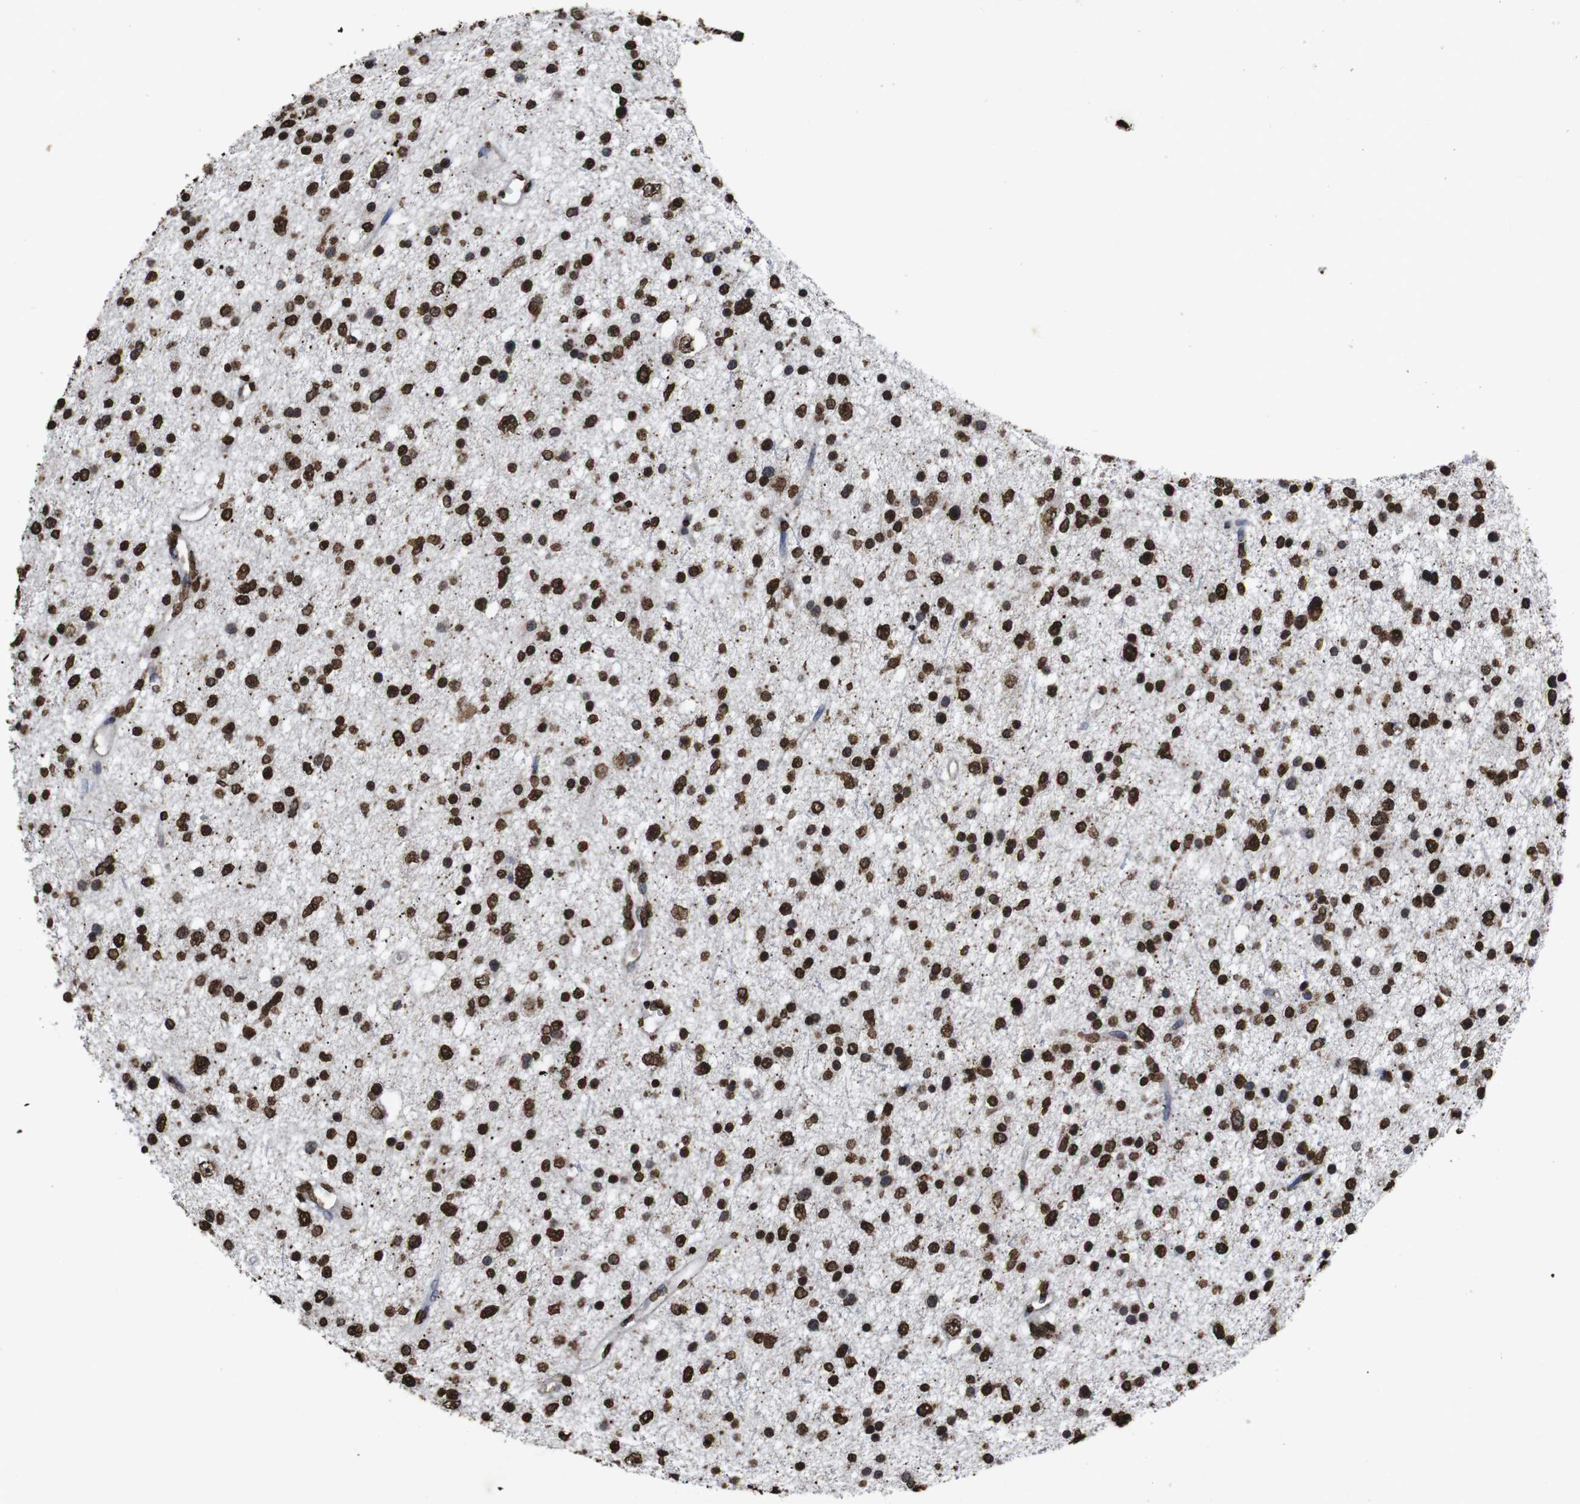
{"staining": {"intensity": "strong", "quantity": ">75%", "location": "nuclear"}, "tissue": "glioma", "cell_type": "Tumor cells", "image_type": "cancer", "snomed": [{"axis": "morphology", "description": "Glioma, malignant, Low grade"}, {"axis": "topography", "description": "Brain"}], "caption": "Immunohistochemical staining of human glioma exhibits strong nuclear protein expression in about >75% of tumor cells.", "gene": "MDM2", "patient": {"sex": "female", "age": 37}}